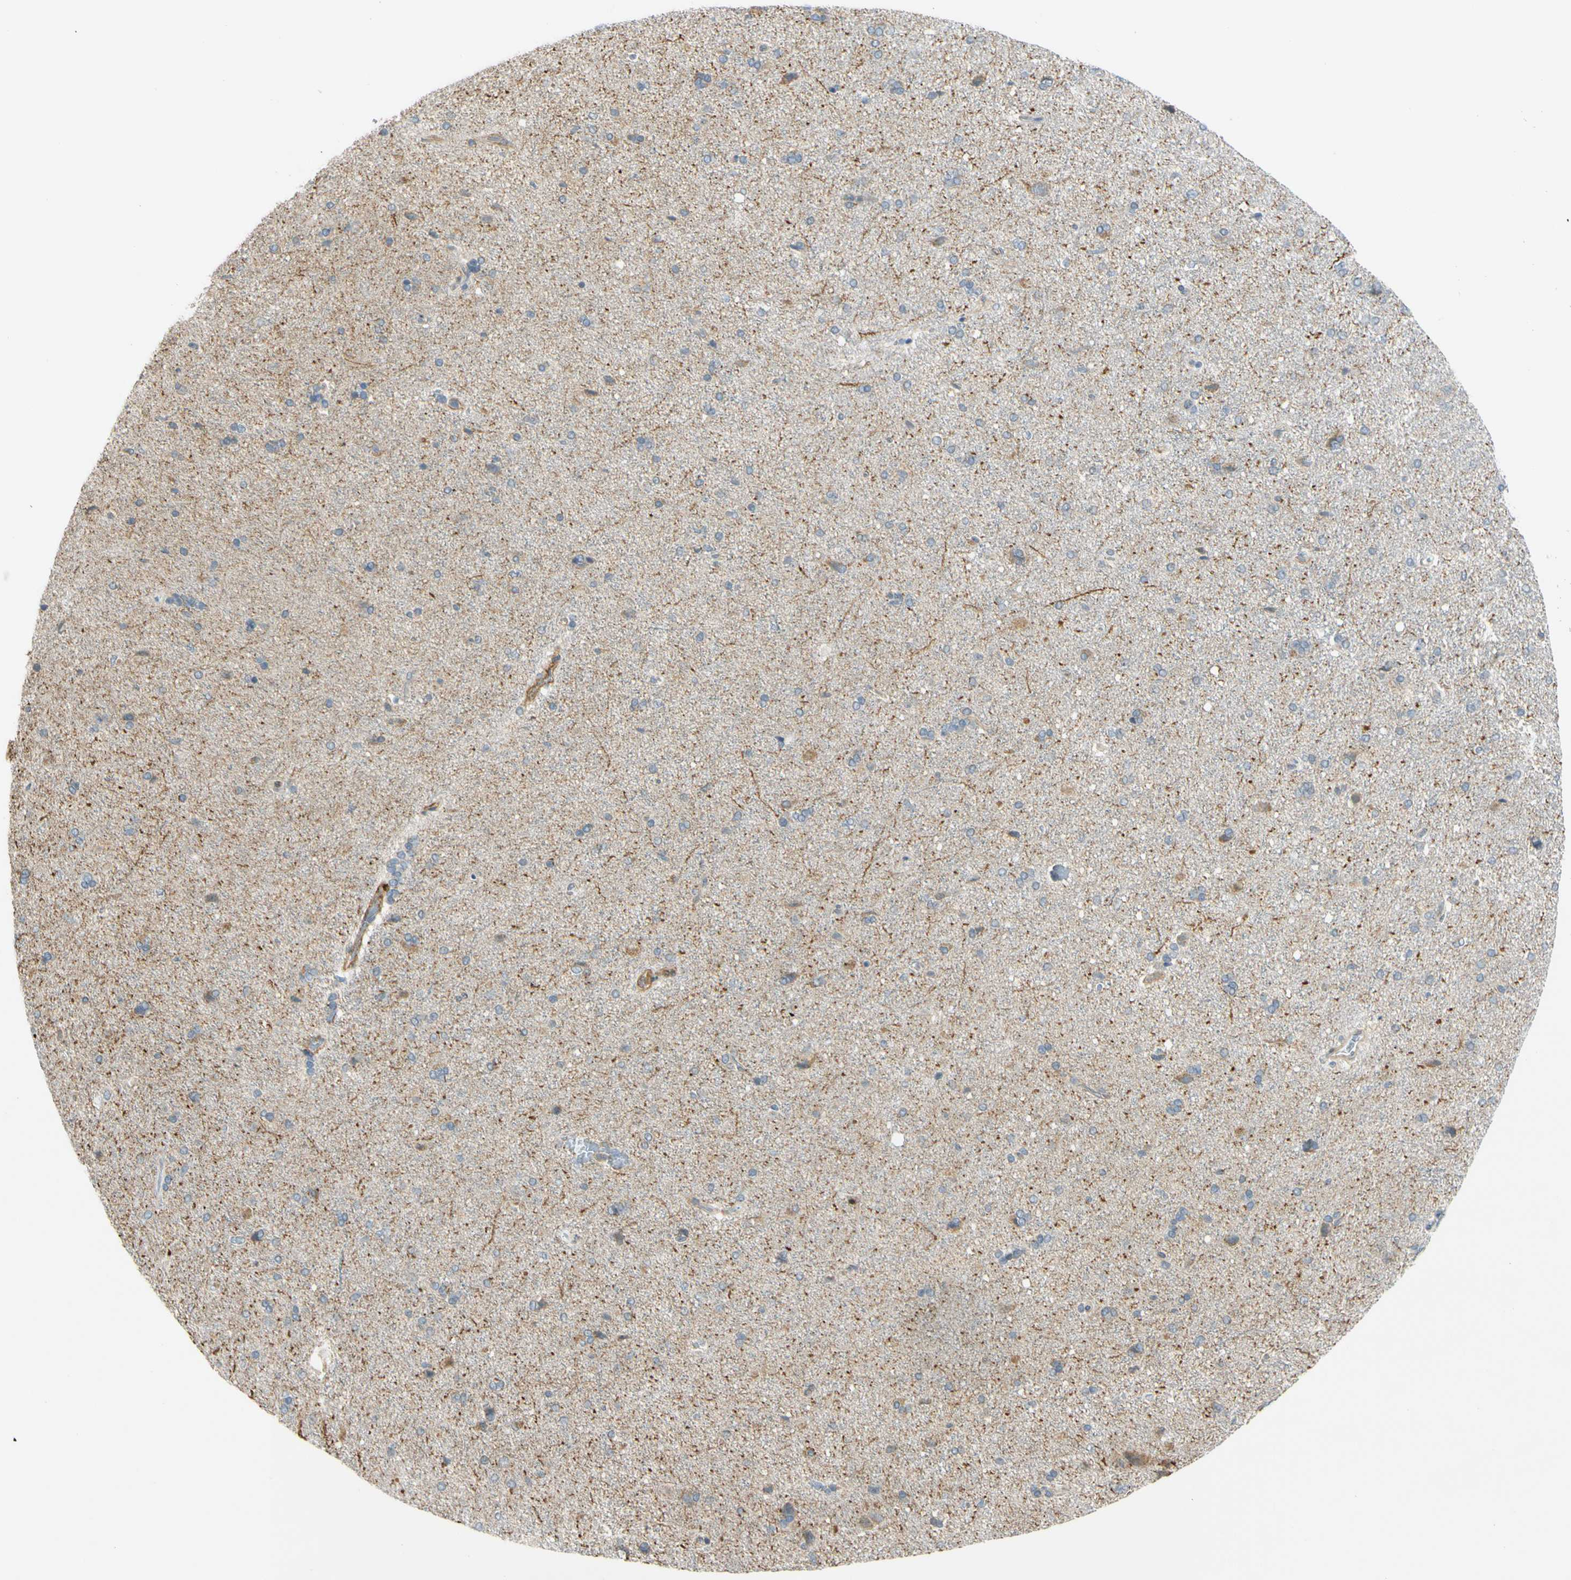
{"staining": {"intensity": "moderate", "quantity": "<25%", "location": "cytoplasmic/membranous"}, "tissue": "cerebral cortex", "cell_type": "Endothelial cells", "image_type": "normal", "snomed": [{"axis": "morphology", "description": "Normal tissue, NOS"}, {"axis": "topography", "description": "Cerebral cortex"}], "caption": "This image demonstrates immunohistochemistry (IHC) staining of unremarkable human cerebral cortex, with low moderate cytoplasmic/membranous expression in approximately <25% of endothelial cells.", "gene": "FHL2", "patient": {"sex": "male", "age": 62}}